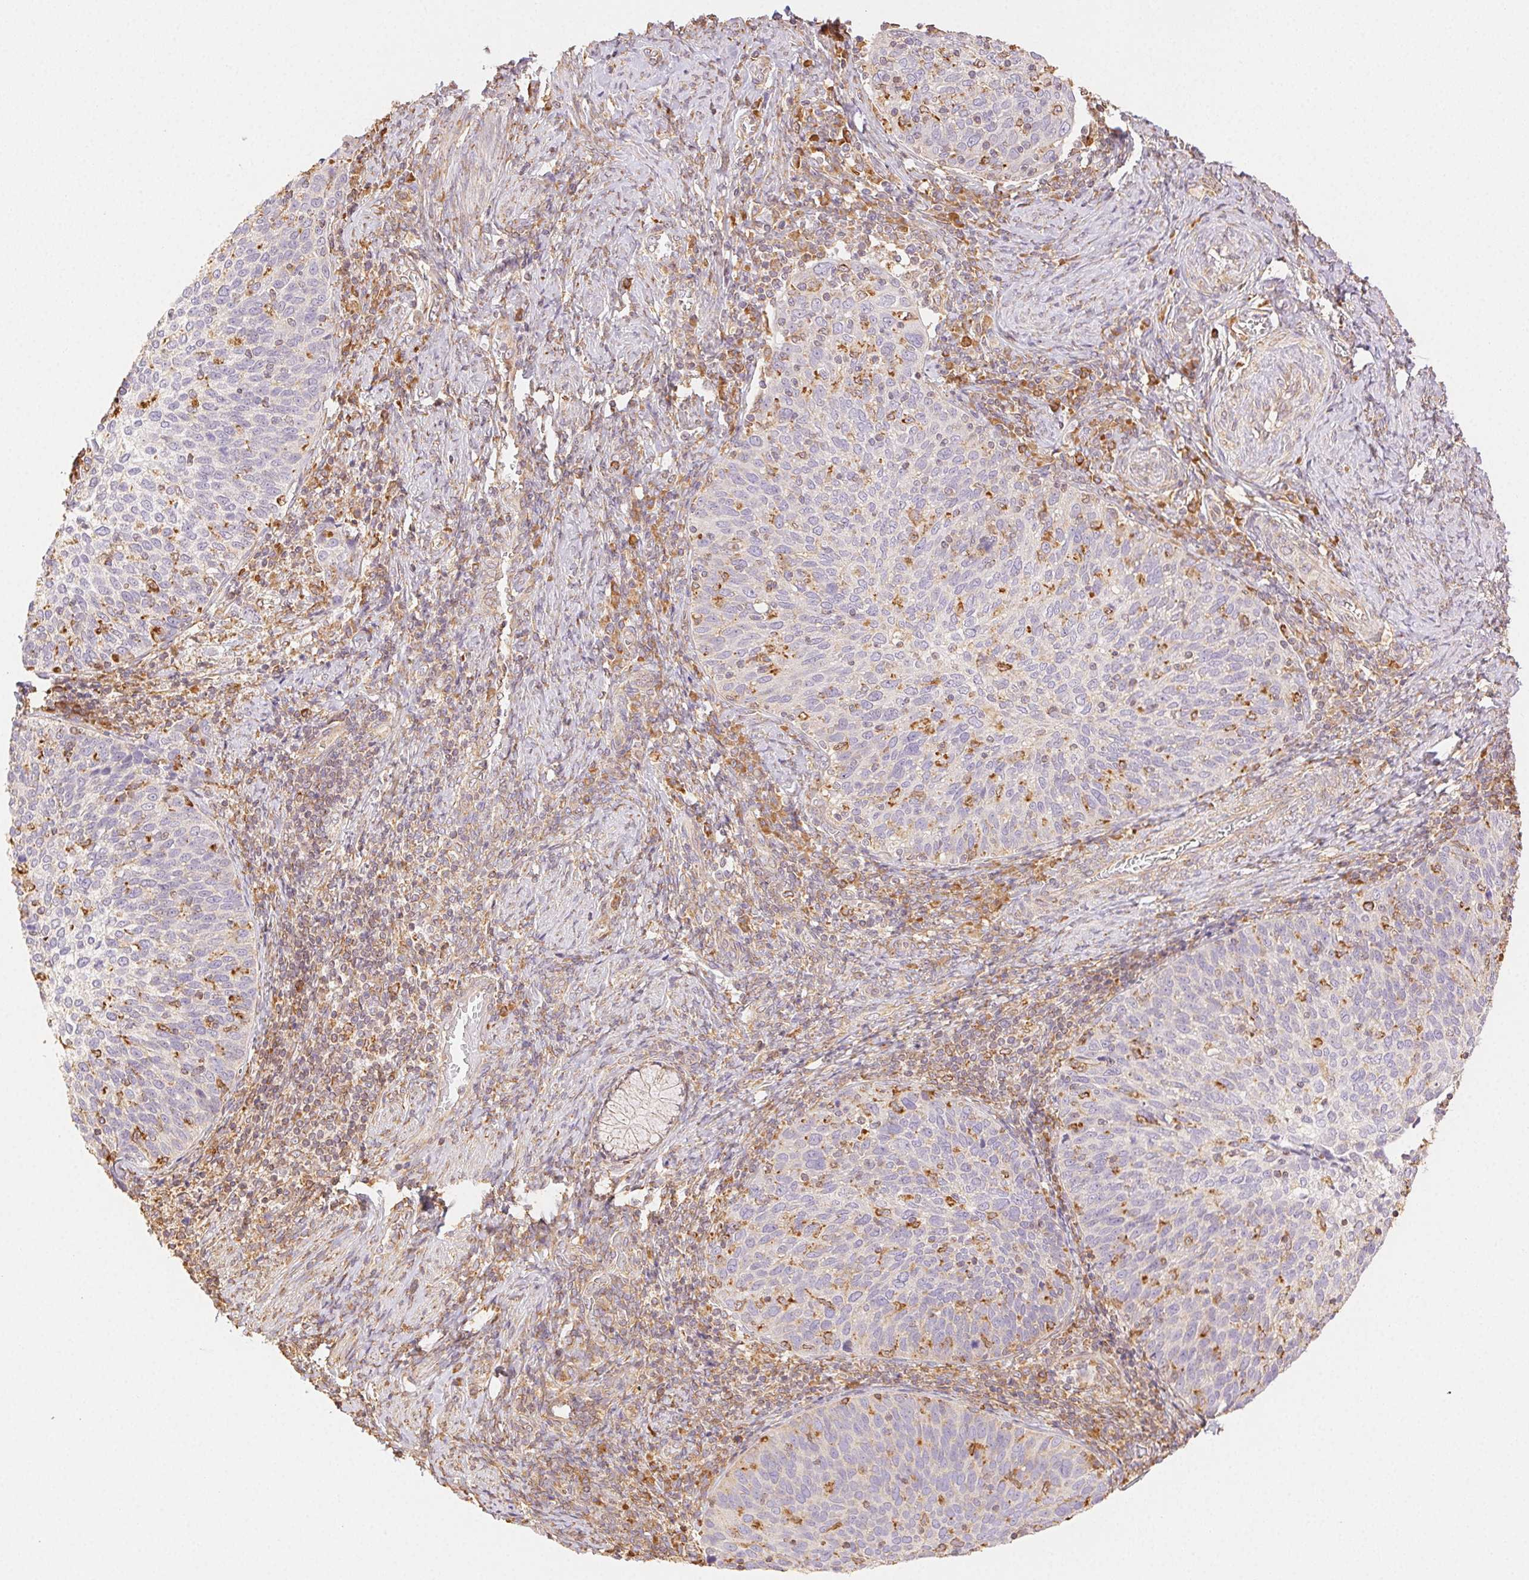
{"staining": {"intensity": "moderate", "quantity": "<25%", "location": "cytoplasmic/membranous"}, "tissue": "cervical cancer", "cell_type": "Tumor cells", "image_type": "cancer", "snomed": [{"axis": "morphology", "description": "Squamous cell carcinoma, NOS"}, {"axis": "topography", "description": "Cervix"}], "caption": "Human cervical squamous cell carcinoma stained with a brown dye reveals moderate cytoplasmic/membranous positive positivity in about <25% of tumor cells.", "gene": "ENTREP1", "patient": {"sex": "female", "age": 61}}